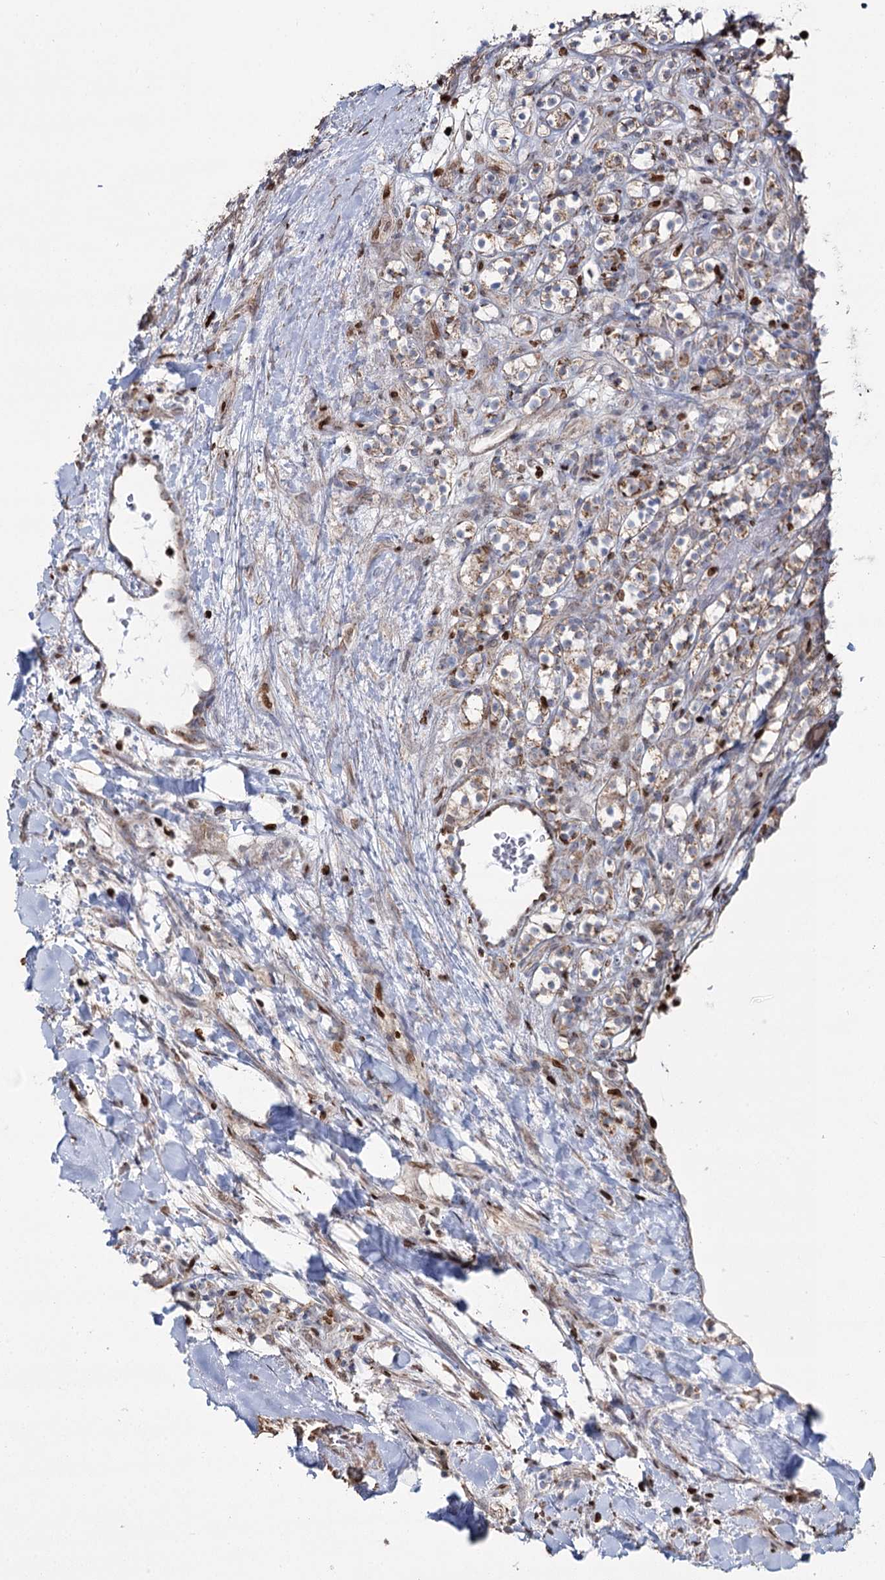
{"staining": {"intensity": "weak", "quantity": ">75%", "location": "cytoplasmic/membranous"}, "tissue": "renal cancer", "cell_type": "Tumor cells", "image_type": "cancer", "snomed": [{"axis": "morphology", "description": "Adenocarcinoma, NOS"}, {"axis": "topography", "description": "Kidney"}], "caption": "Renal cancer tissue shows weak cytoplasmic/membranous staining in approximately >75% of tumor cells", "gene": "PDHX", "patient": {"sex": "male", "age": 77}}